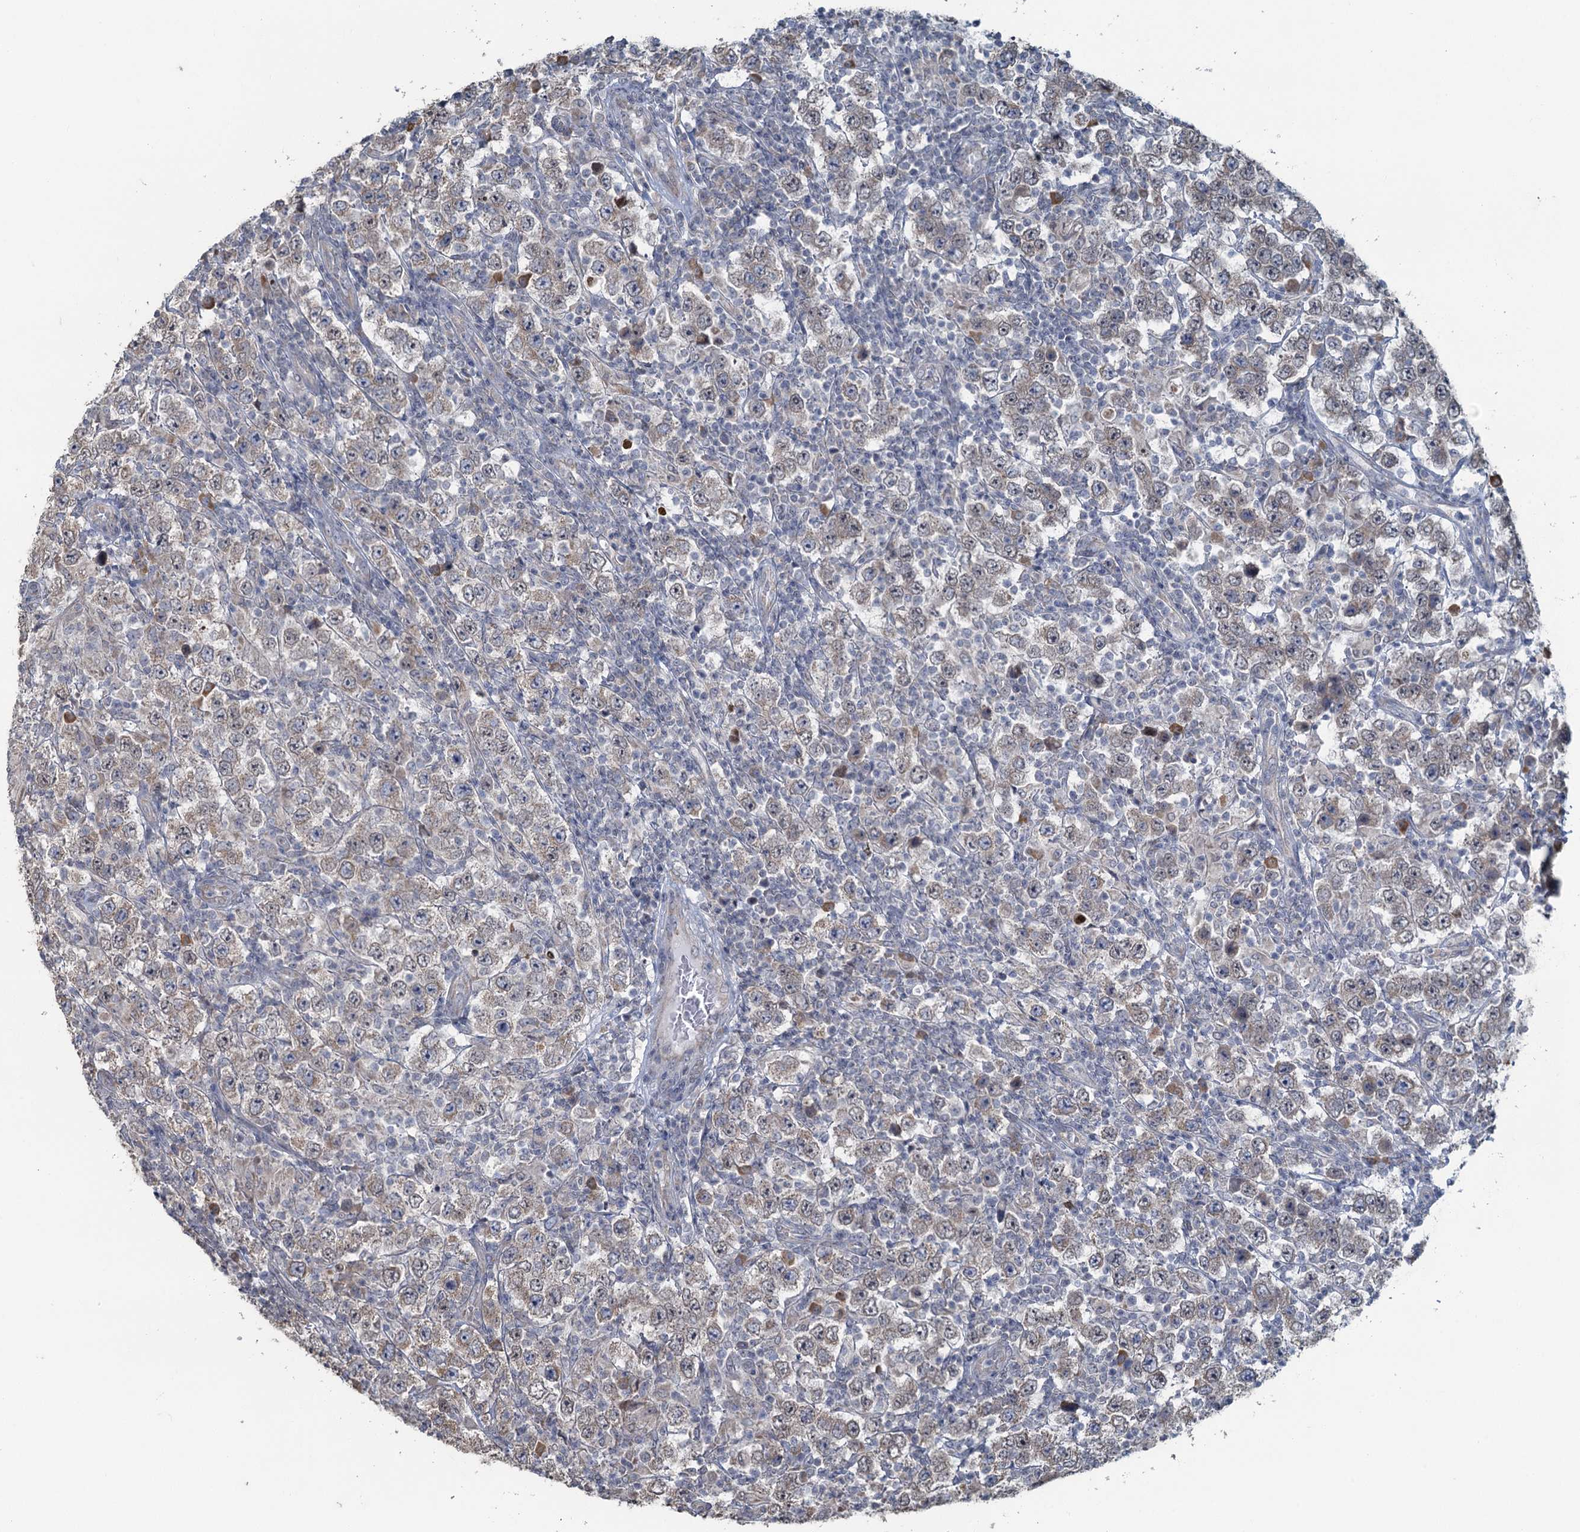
{"staining": {"intensity": "weak", "quantity": "25%-75%", "location": "cytoplasmic/membranous"}, "tissue": "testis cancer", "cell_type": "Tumor cells", "image_type": "cancer", "snomed": [{"axis": "morphology", "description": "Normal tissue, NOS"}, {"axis": "morphology", "description": "Urothelial carcinoma, High grade"}, {"axis": "morphology", "description": "Seminoma, NOS"}, {"axis": "morphology", "description": "Carcinoma, Embryonal, NOS"}, {"axis": "topography", "description": "Urinary bladder"}, {"axis": "topography", "description": "Testis"}], "caption": "Embryonal carcinoma (testis) tissue shows weak cytoplasmic/membranous staining in approximately 25%-75% of tumor cells, visualized by immunohistochemistry. (DAB (3,3'-diaminobenzidine) IHC, brown staining for protein, blue staining for nuclei).", "gene": "TEX35", "patient": {"sex": "male", "age": 41}}